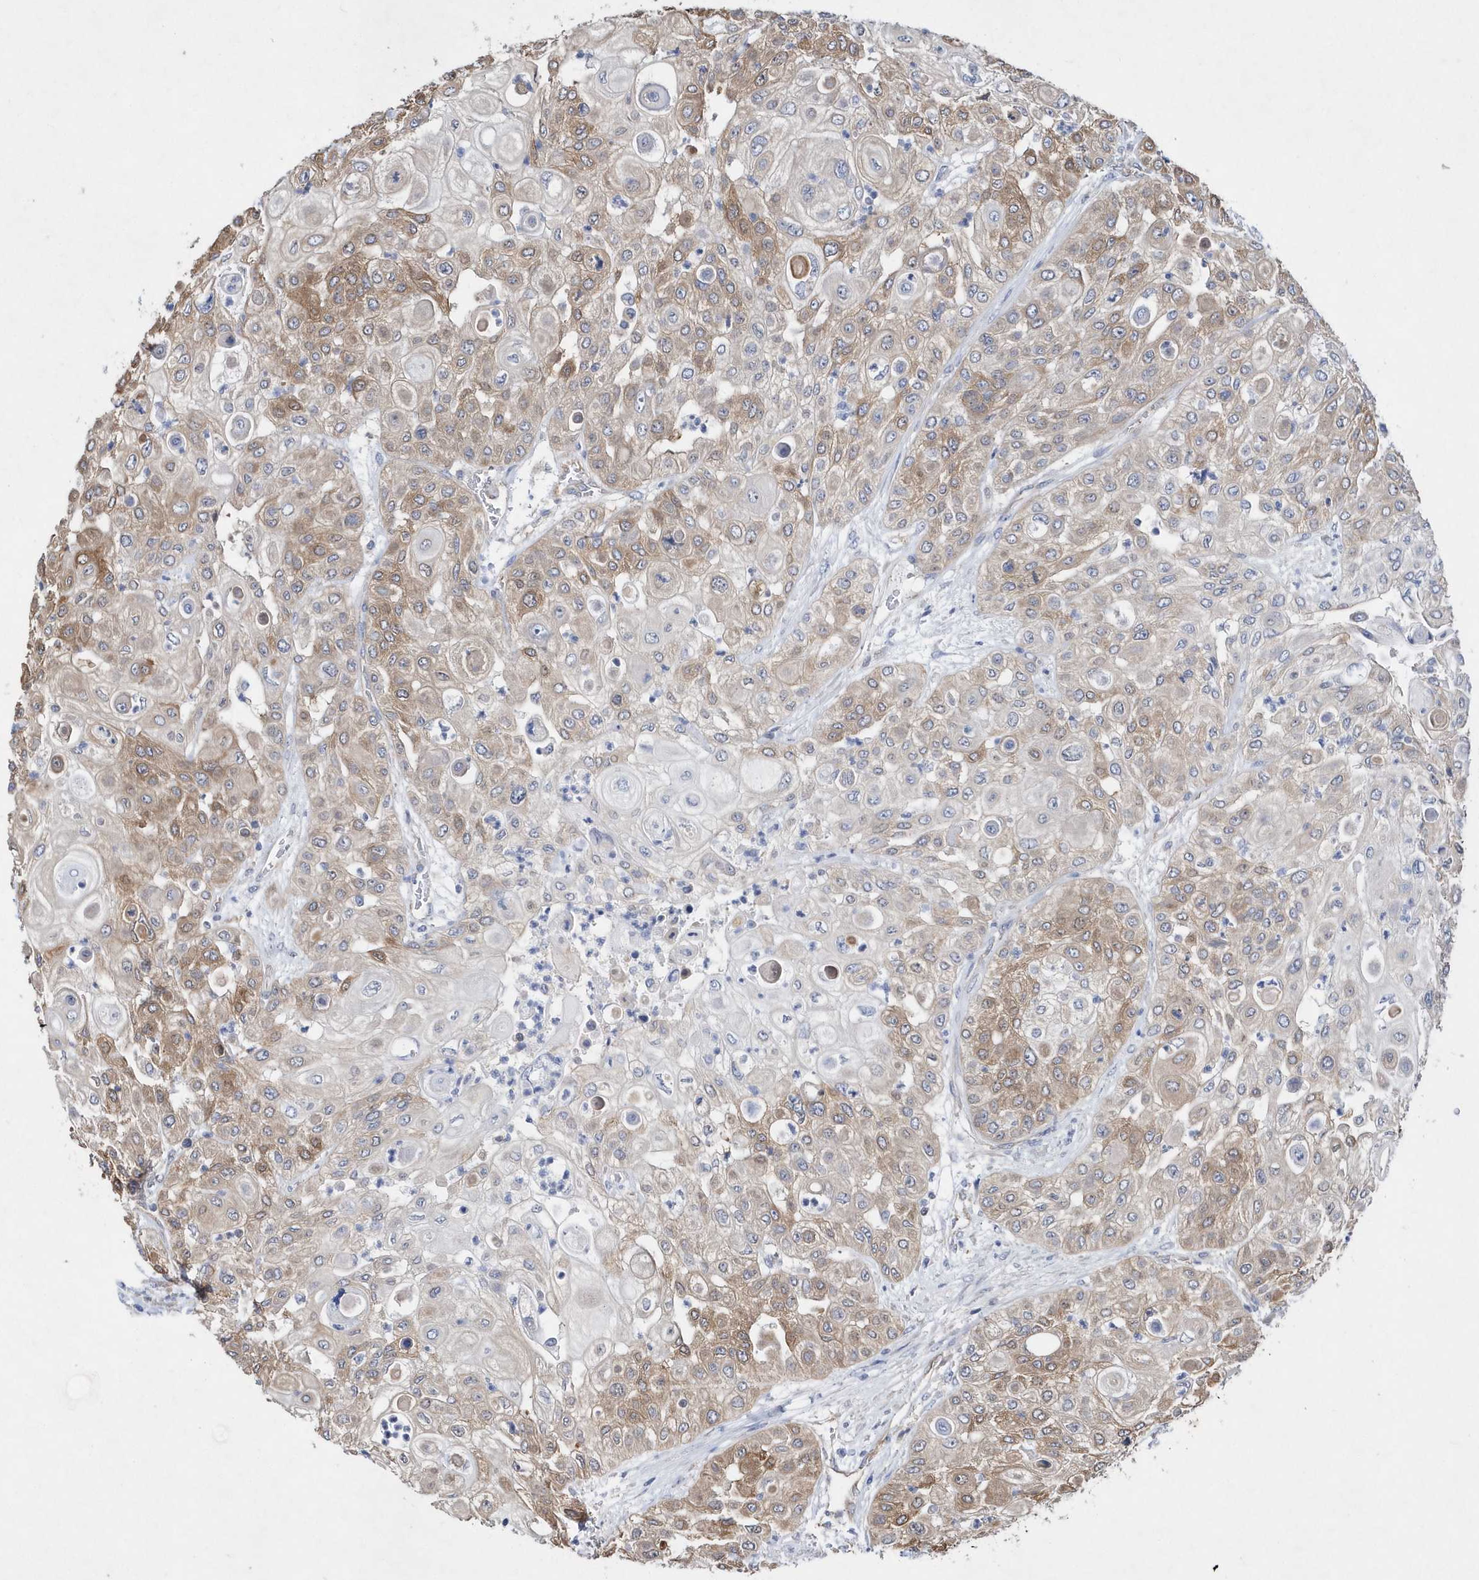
{"staining": {"intensity": "moderate", "quantity": "25%-75%", "location": "cytoplasmic/membranous"}, "tissue": "urothelial cancer", "cell_type": "Tumor cells", "image_type": "cancer", "snomed": [{"axis": "morphology", "description": "Urothelial carcinoma, High grade"}, {"axis": "topography", "description": "Urinary bladder"}], "caption": "Immunohistochemical staining of human high-grade urothelial carcinoma displays medium levels of moderate cytoplasmic/membranous expression in about 25%-75% of tumor cells.", "gene": "JKAMP", "patient": {"sex": "female", "age": 79}}